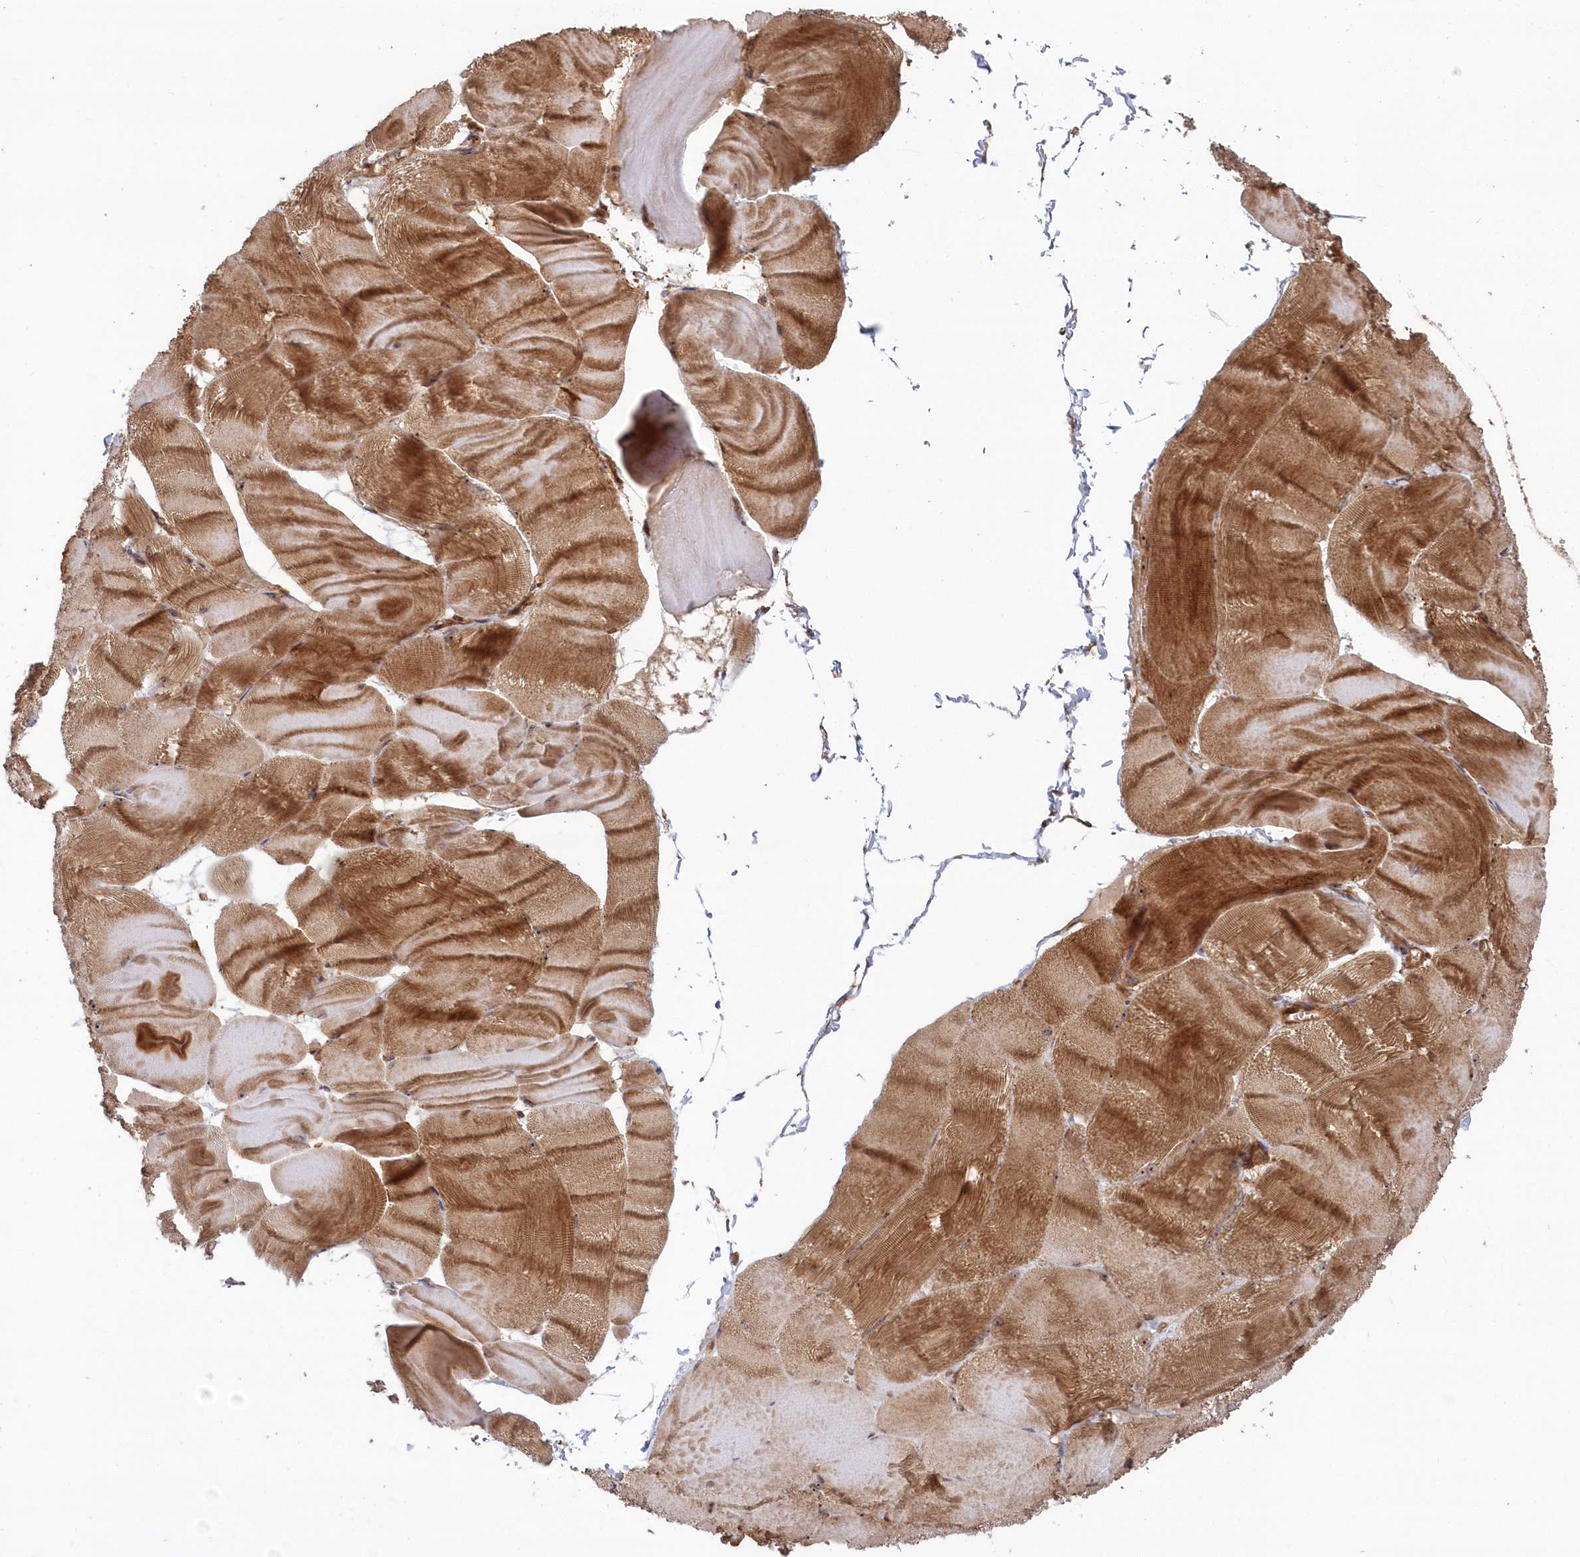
{"staining": {"intensity": "strong", "quantity": ">75%", "location": "cytoplasmic/membranous"}, "tissue": "skeletal muscle", "cell_type": "Myocytes", "image_type": "normal", "snomed": [{"axis": "morphology", "description": "Normal tissue, NOS"}, {"axis": "morphology", "description": "Basal cell carcinoma"}, {"axis": "topography", "description": "Skeletal muscle"}], "caption": "The immunohistochemical stain labels strong cytoplasmic/membranous staining in myocytes of benign skeletal muscle. (DAB (3,3'-diaminobenzidine) IHC with brightfield microscopy, high magnification).", "gene": "TBCA", "patient": {"sex": "female", "age": 64}}